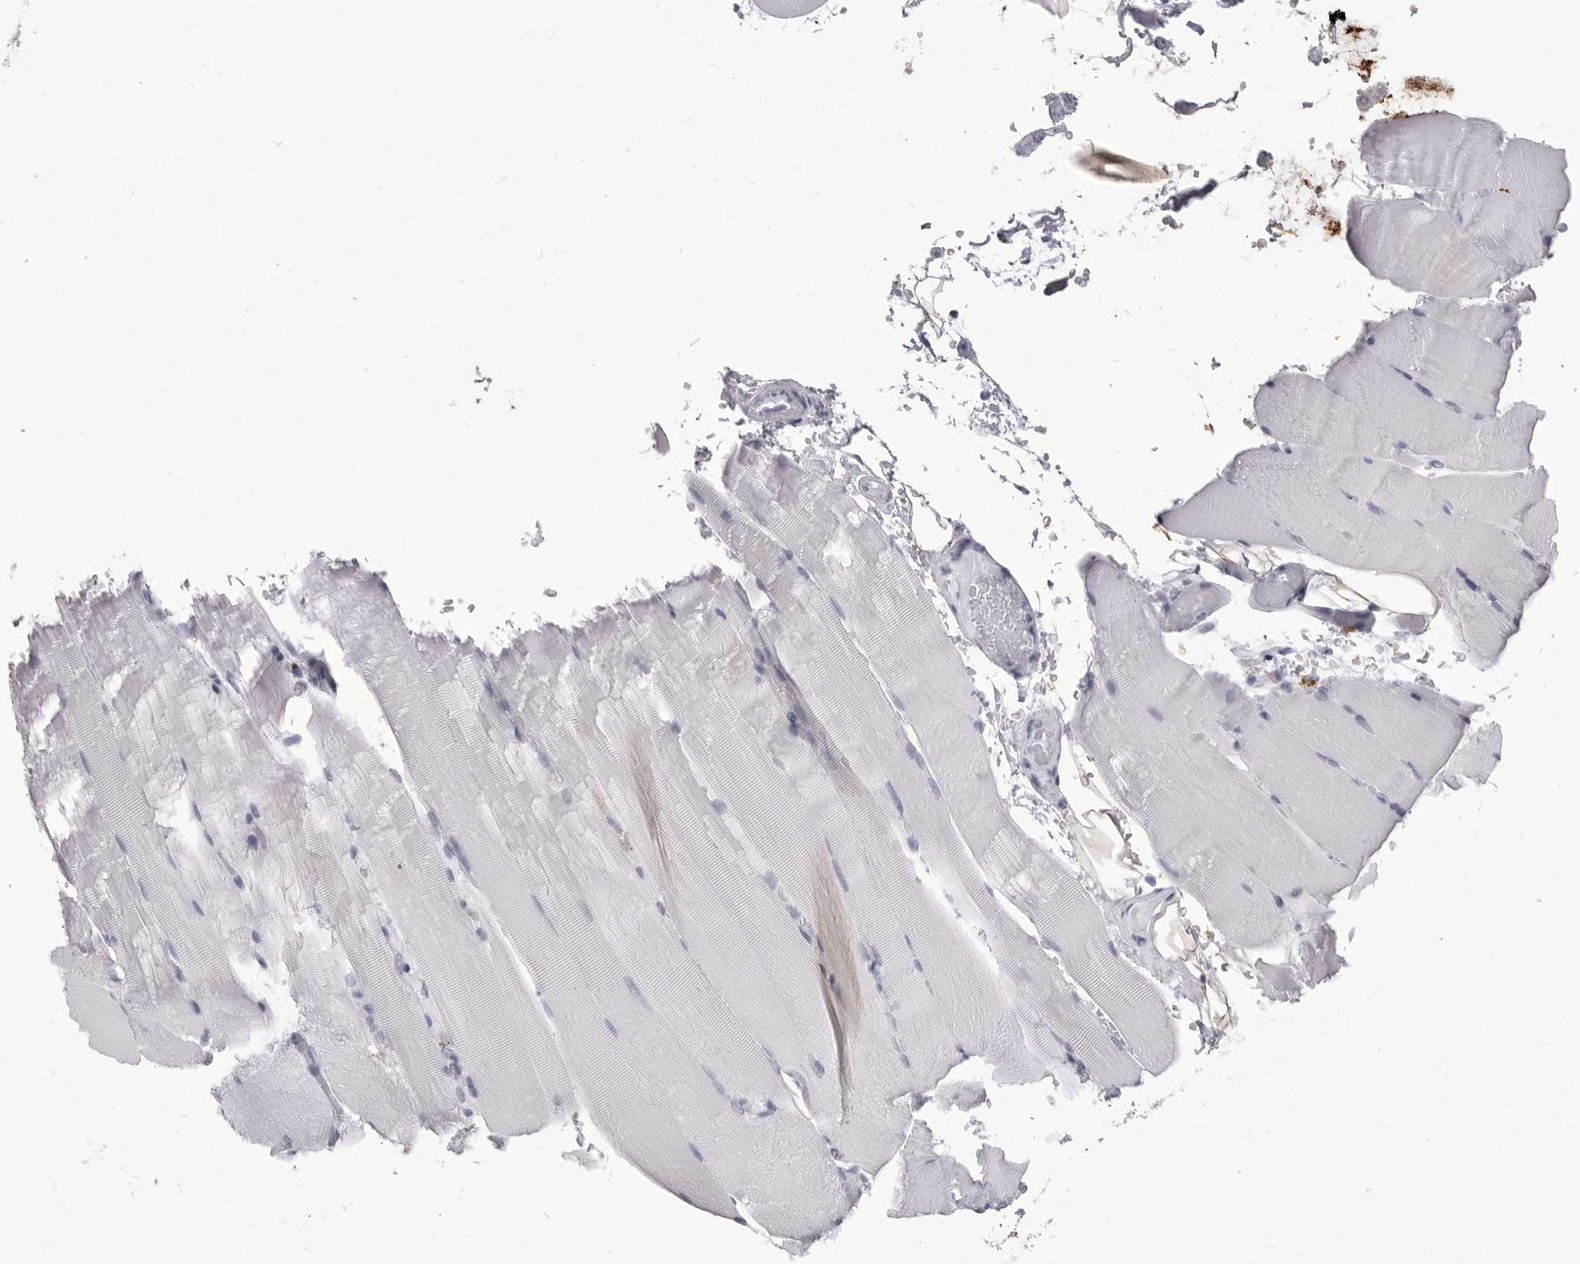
{"staining": {"intensity": "negative", "quantity": "none", "location": "none"}, "tissue": "skeletal muscle", "cell_type": "Myocytes", "image_type": "normal", "snomed": [{"axis": "morphology", "description": "Normal tissue, NOS"}, {"axis": "topography", "description": "Skeletal muscle"}, {"axis": "topography", "description": "Parathyroid gland"}], "caption": "IHC of unremarkable skeletal muscle reveals no expression in myocytes.", "gene": "LGALS4", "patient": {"sex": "female", "age": 37}}